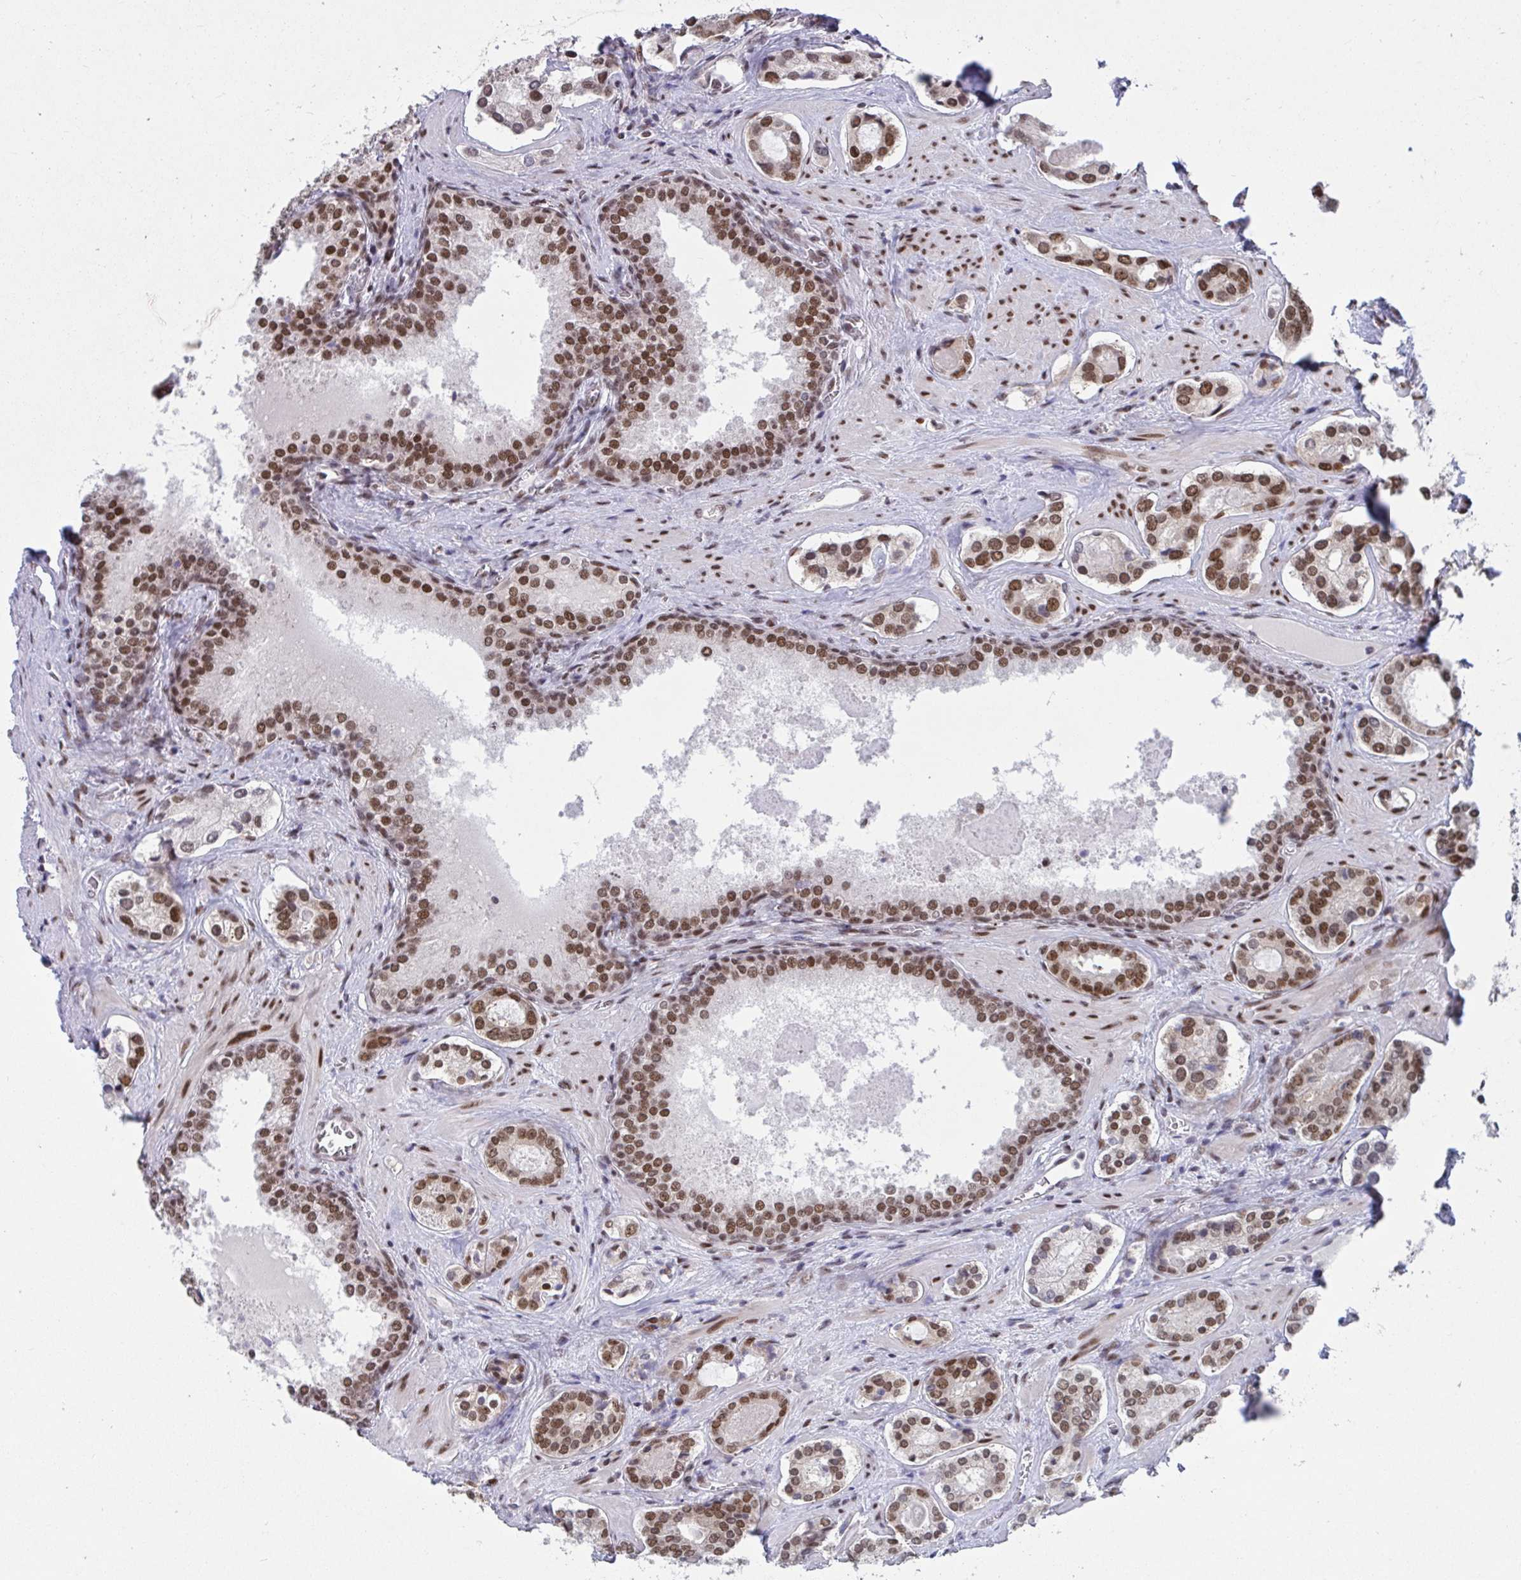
{"staining": {"intensity": "moderate", "quantity": ">75%", "location": "nuclear"}, "tissue": "prostate cancer", "cell_type": "Tumor cells", "image_type": "cancer", "snomed": [{"axis": "morphology", "description": "Adenocarcinoma, Low grade"}, {"axis": "topography", "description": "Prostate"}], "caption": "Prostate cancer (adenocarcinoma (low-grade)) stained with a brown dye exhibits moderate nuclear positive positivity in approximately >75% of tumor cells.", "gene": "PHF10", "patient": {"sex": "male", "age": 62}}